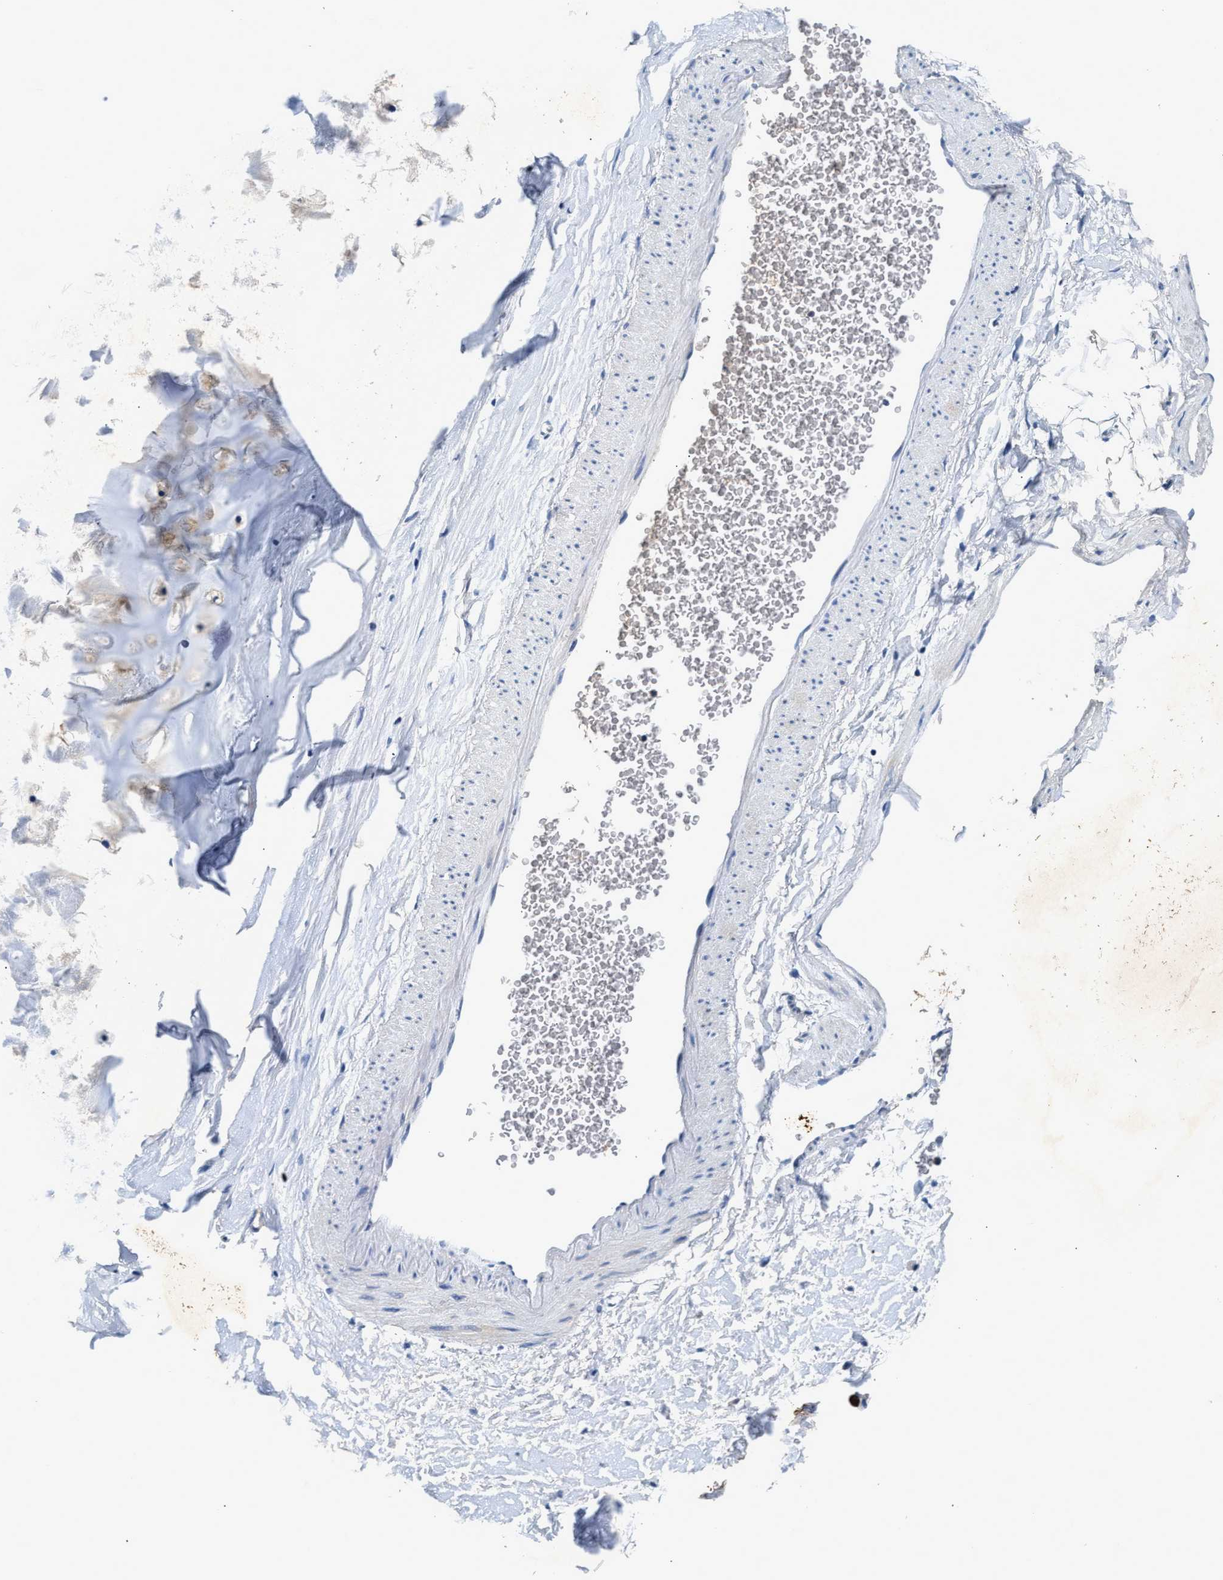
{"staining": {"intensity": "negative", "quantity": "none", "location": "none"}, "tissue": "adipose tissue", "cell_type": "Adipocytes", "image_type": "normal", "snomed": [{"axis": "morphology", "description": "Normal tissue, NOS"}, {"axis": "topography", "description": "Cartilage tissue"}, {"axis": "topography", "description": "Bronchus"}], "caption": "This image is of normal adipose tissue stained with immunohistochemistry (IHC) to label a protein in brown with the nuclei are counter-stained blue. There is no expression in adipocytes.", "gene": "INHA", "patient": {"sex": "female", "age": 53}}